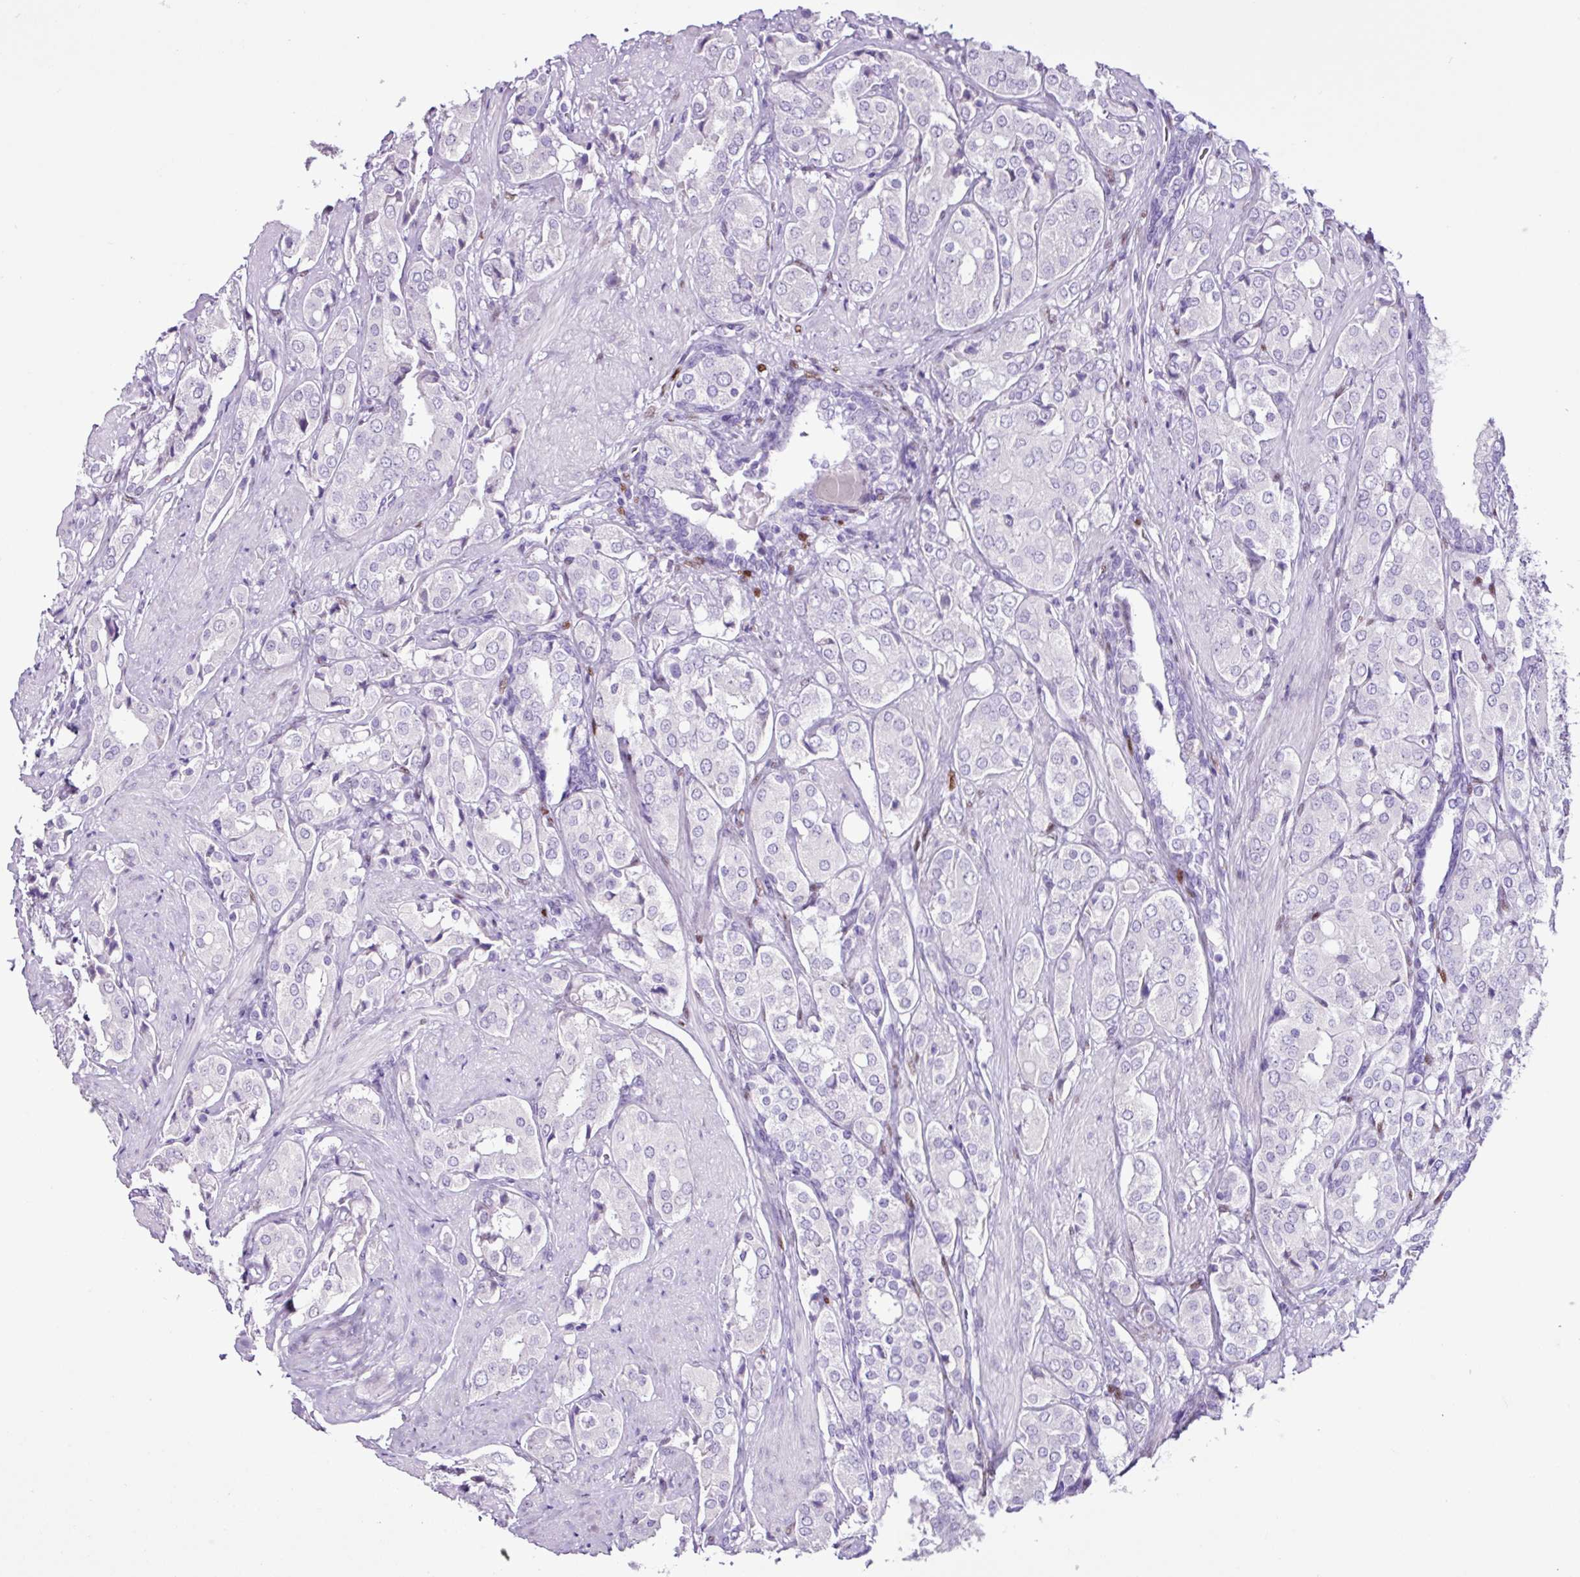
{"staining": {"intensity": "negative", "quantity": "none", "location": "none"}, "tissue": "prostate cancer", "cell_type": "Tumor cells", "image_type": "cancer", "snomed": [{"axis": "morphology", "description": "Adenocarcinoma, High grade"}, {"axis": "topography", "description": "Prostate"}], "caption": "Prostate adenocarcinoma (high-grade) was stained to show a protein in brown. There is no significant staining in tumor cells.", "gene": "PGR", "patient": {"sex": "male", "age": 71}}